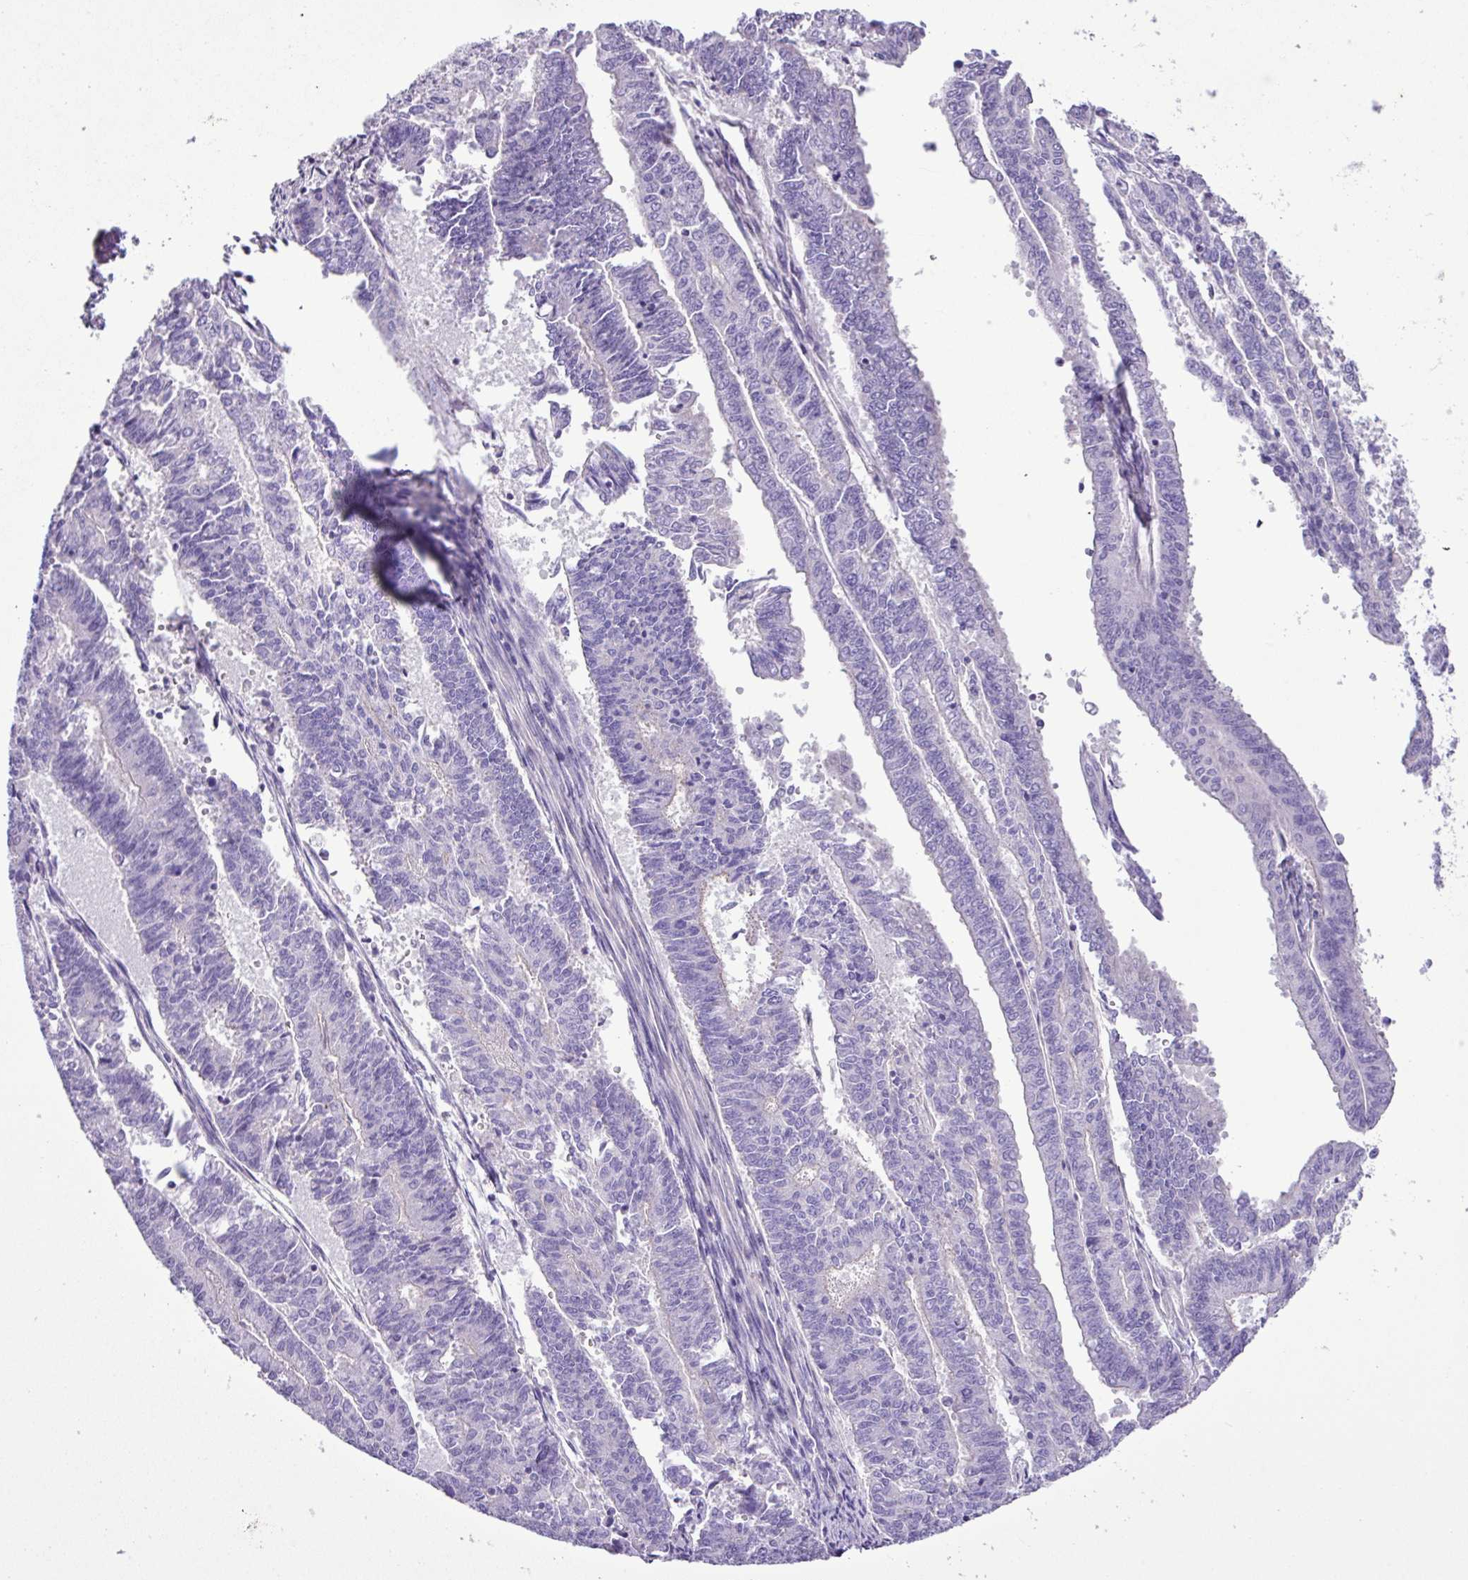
{"staining": {"intensity": "negative", "quantity": "none", "location": "none"}, "tissue": "endometrial cancer", "cell_type": "Tumor cells", "image_type": "cancer", "snomed": [{"axis": "morphology", "description": "Adenocarcinoma, NOS"}, {"axis": "topography", "description": "Endometrium"}], "caption": "Endometrial cancer was stained to show a protein in brown. There is no significant positivity in tumor cells.", "gene": "ZNF334", "patient": {"sex": "female", "age": 59}}